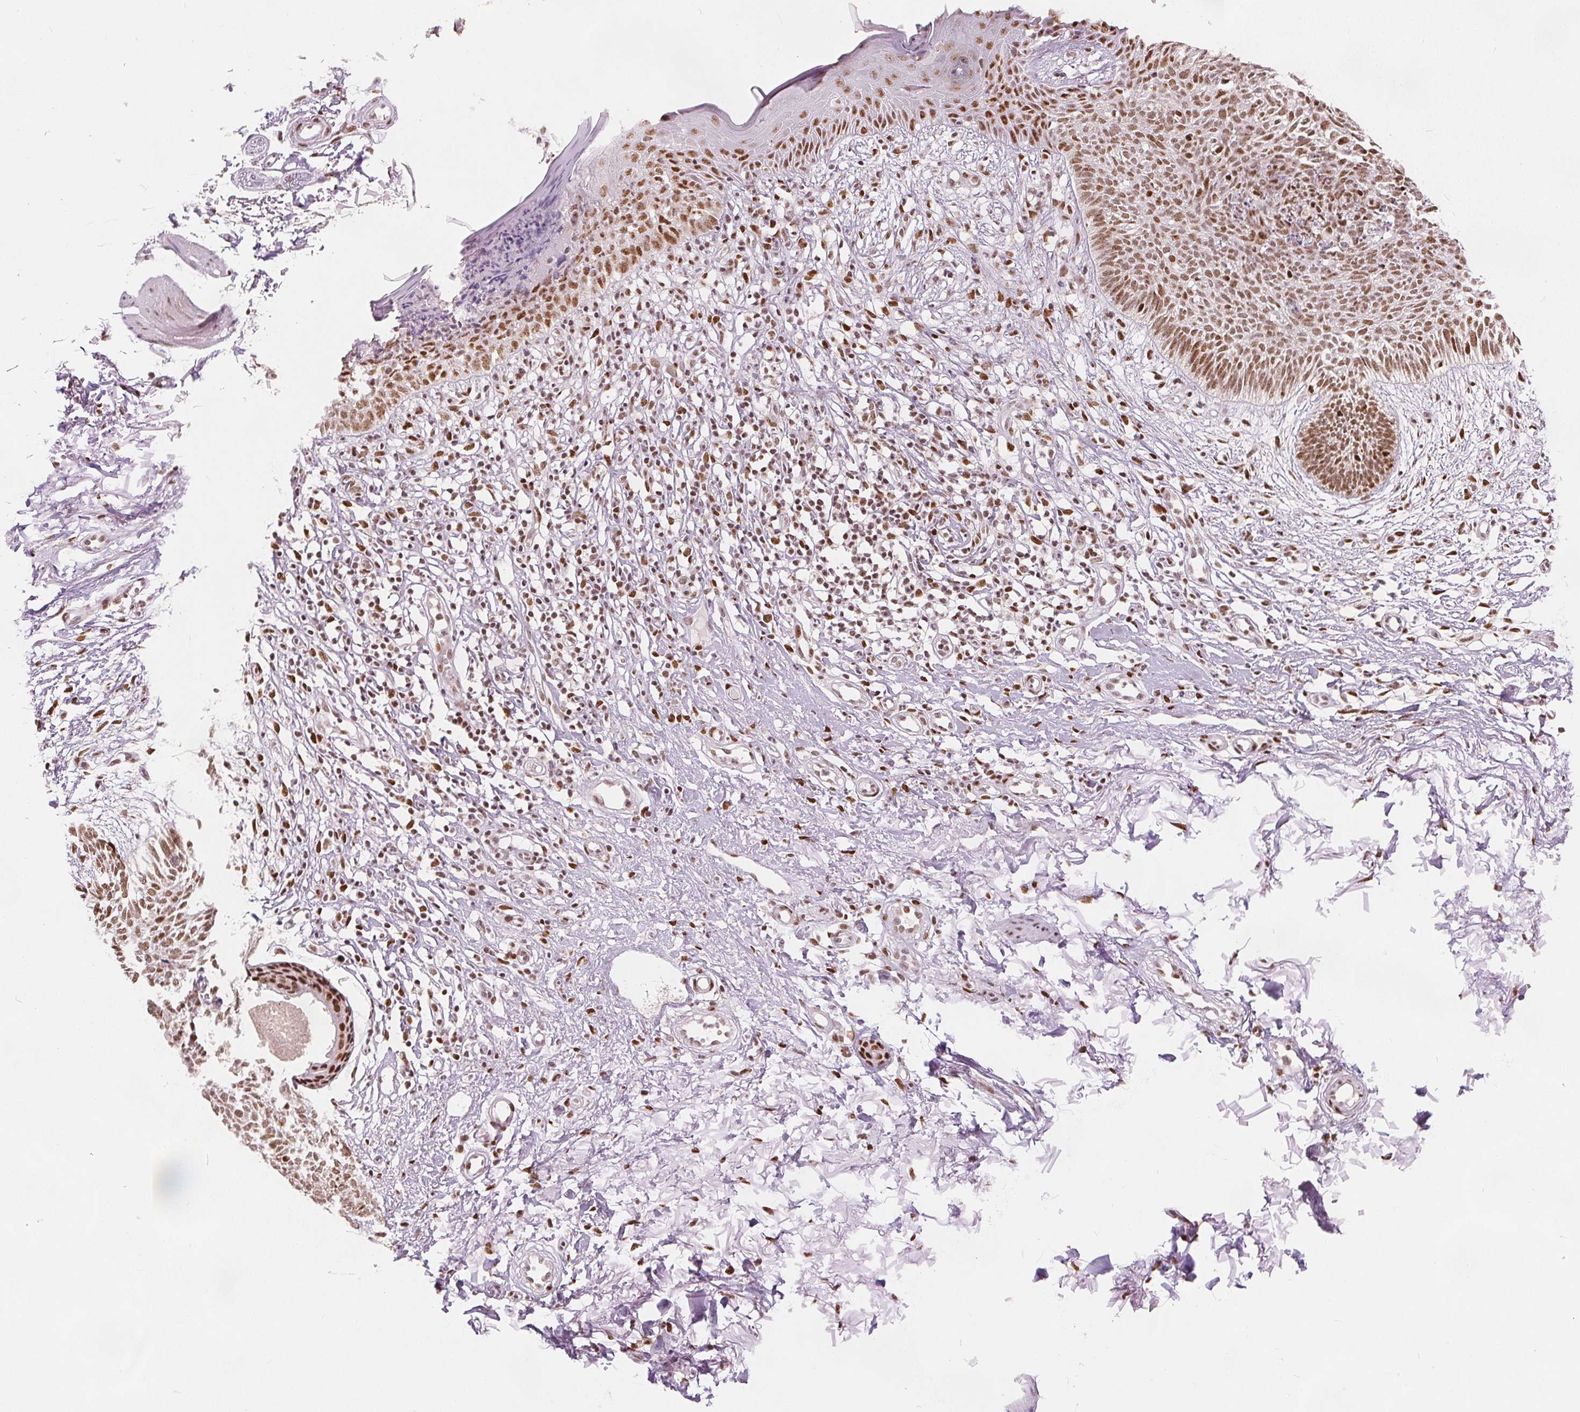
{"staining": {"intensity": "moderate", "quantity": ">75%", "location": "nuclear"}, "tissue": "skin cancer", "cell_type": "Tumor cells", "image_type": "cancer", "snomed": [{"axis": "morphology", "description": "Basal cell carcinoma"}, {"axis": "topography", "description": "Skin"}], "caption": "Basal cell carcinoma (skin) tissue exhibits moderate nuclear expression in approximately >75% of tumor cells", "gene": "ZNF703", "patient": {"sex": "female", "age": 84}}